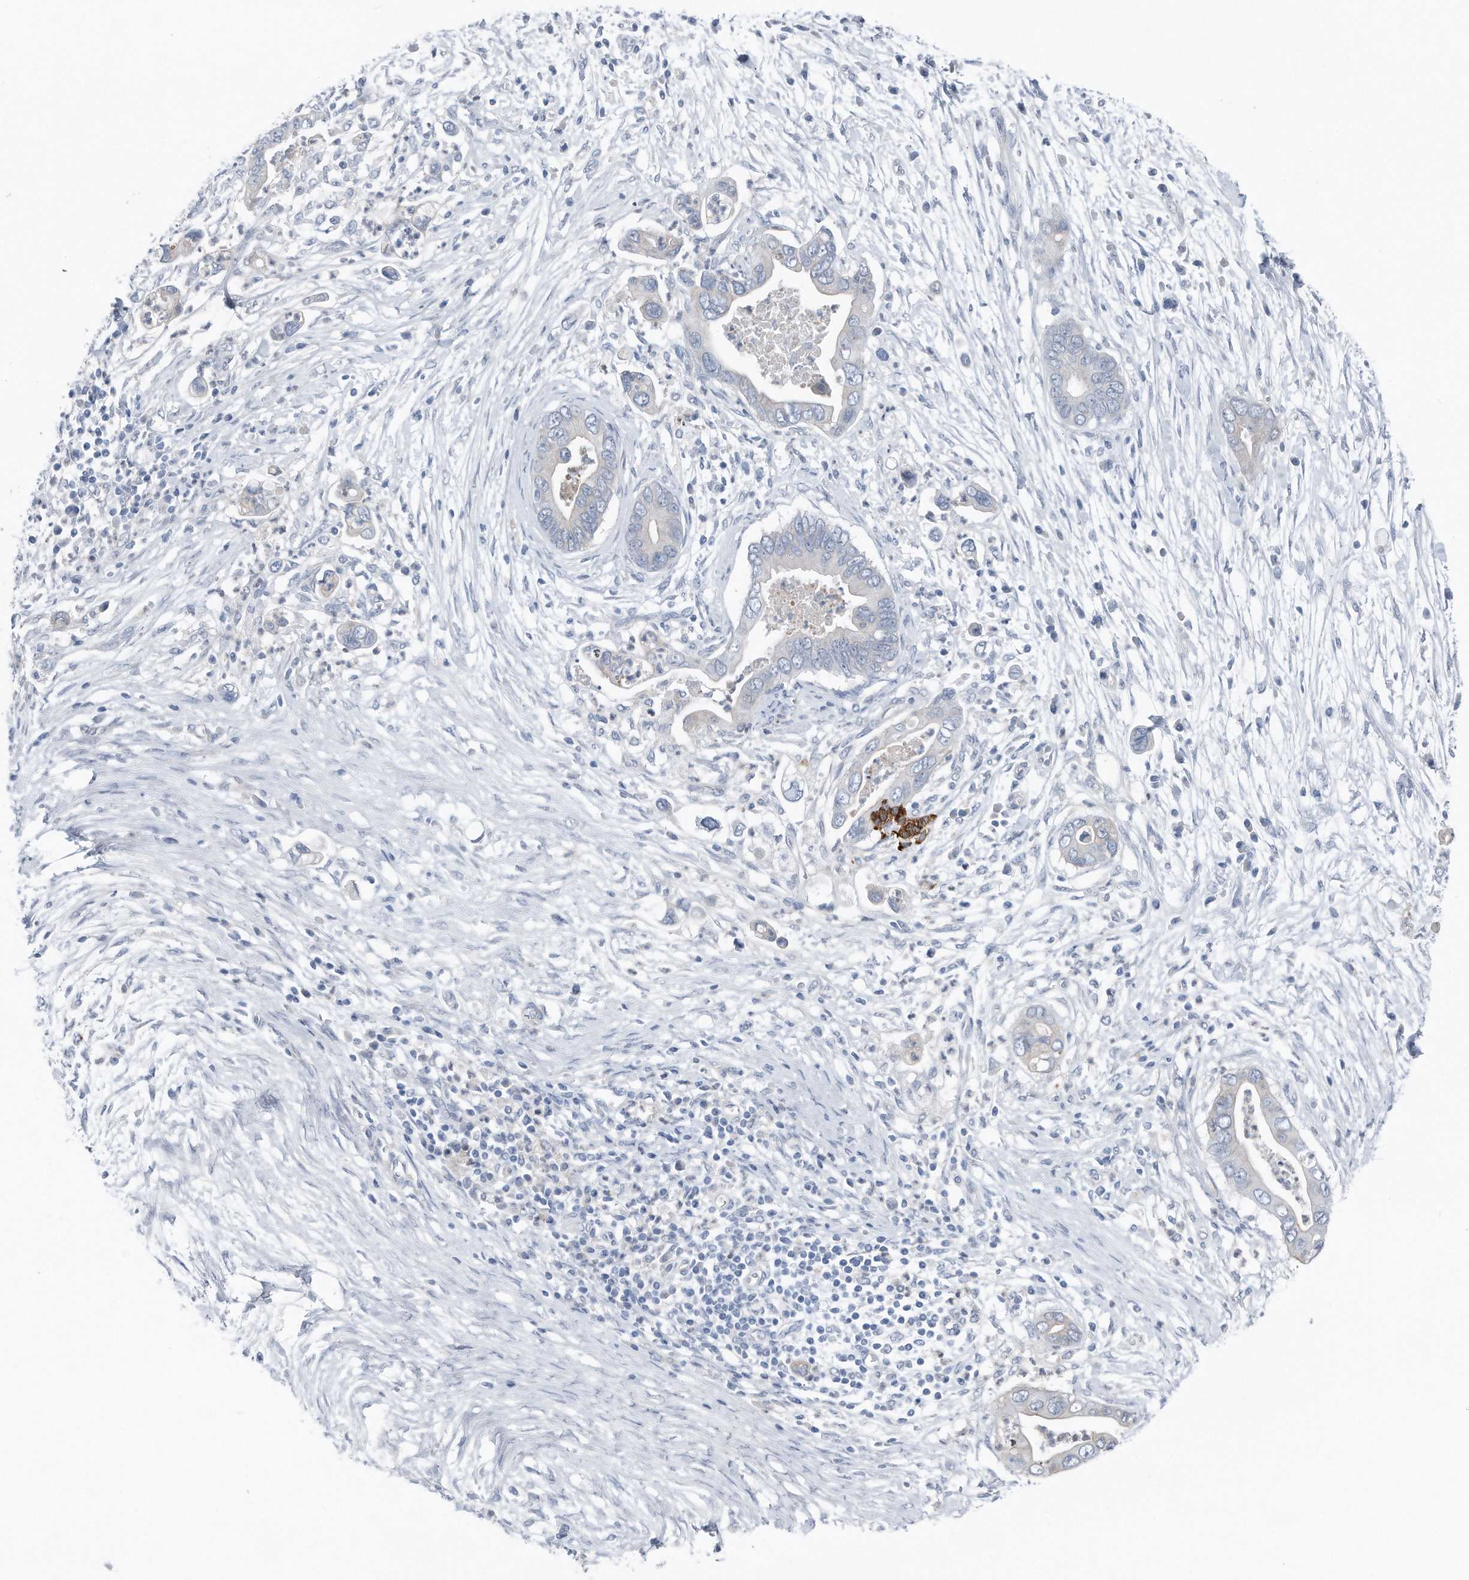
{"staining": {"intensity": "negative", "quantity": "none", "location": "none"}, "tissue": "pancreatic cancer", "cell_type": "Tumor cells", "image_type": "cancer", "snomed": [{"axis": "morphology", "description": "Adenocarcinoma, NOS"}, {"axis": "topography", "description": "Pancreas"}], "caption": "Immunohistochemistry (IHC) histopathology image of neoplastic tissue: human pancreatic cancer stained with DAB reveals no significant protein staining in tumor cells.", "gene": "YRDC", "patient": {"sex": "male", "age": 75}}